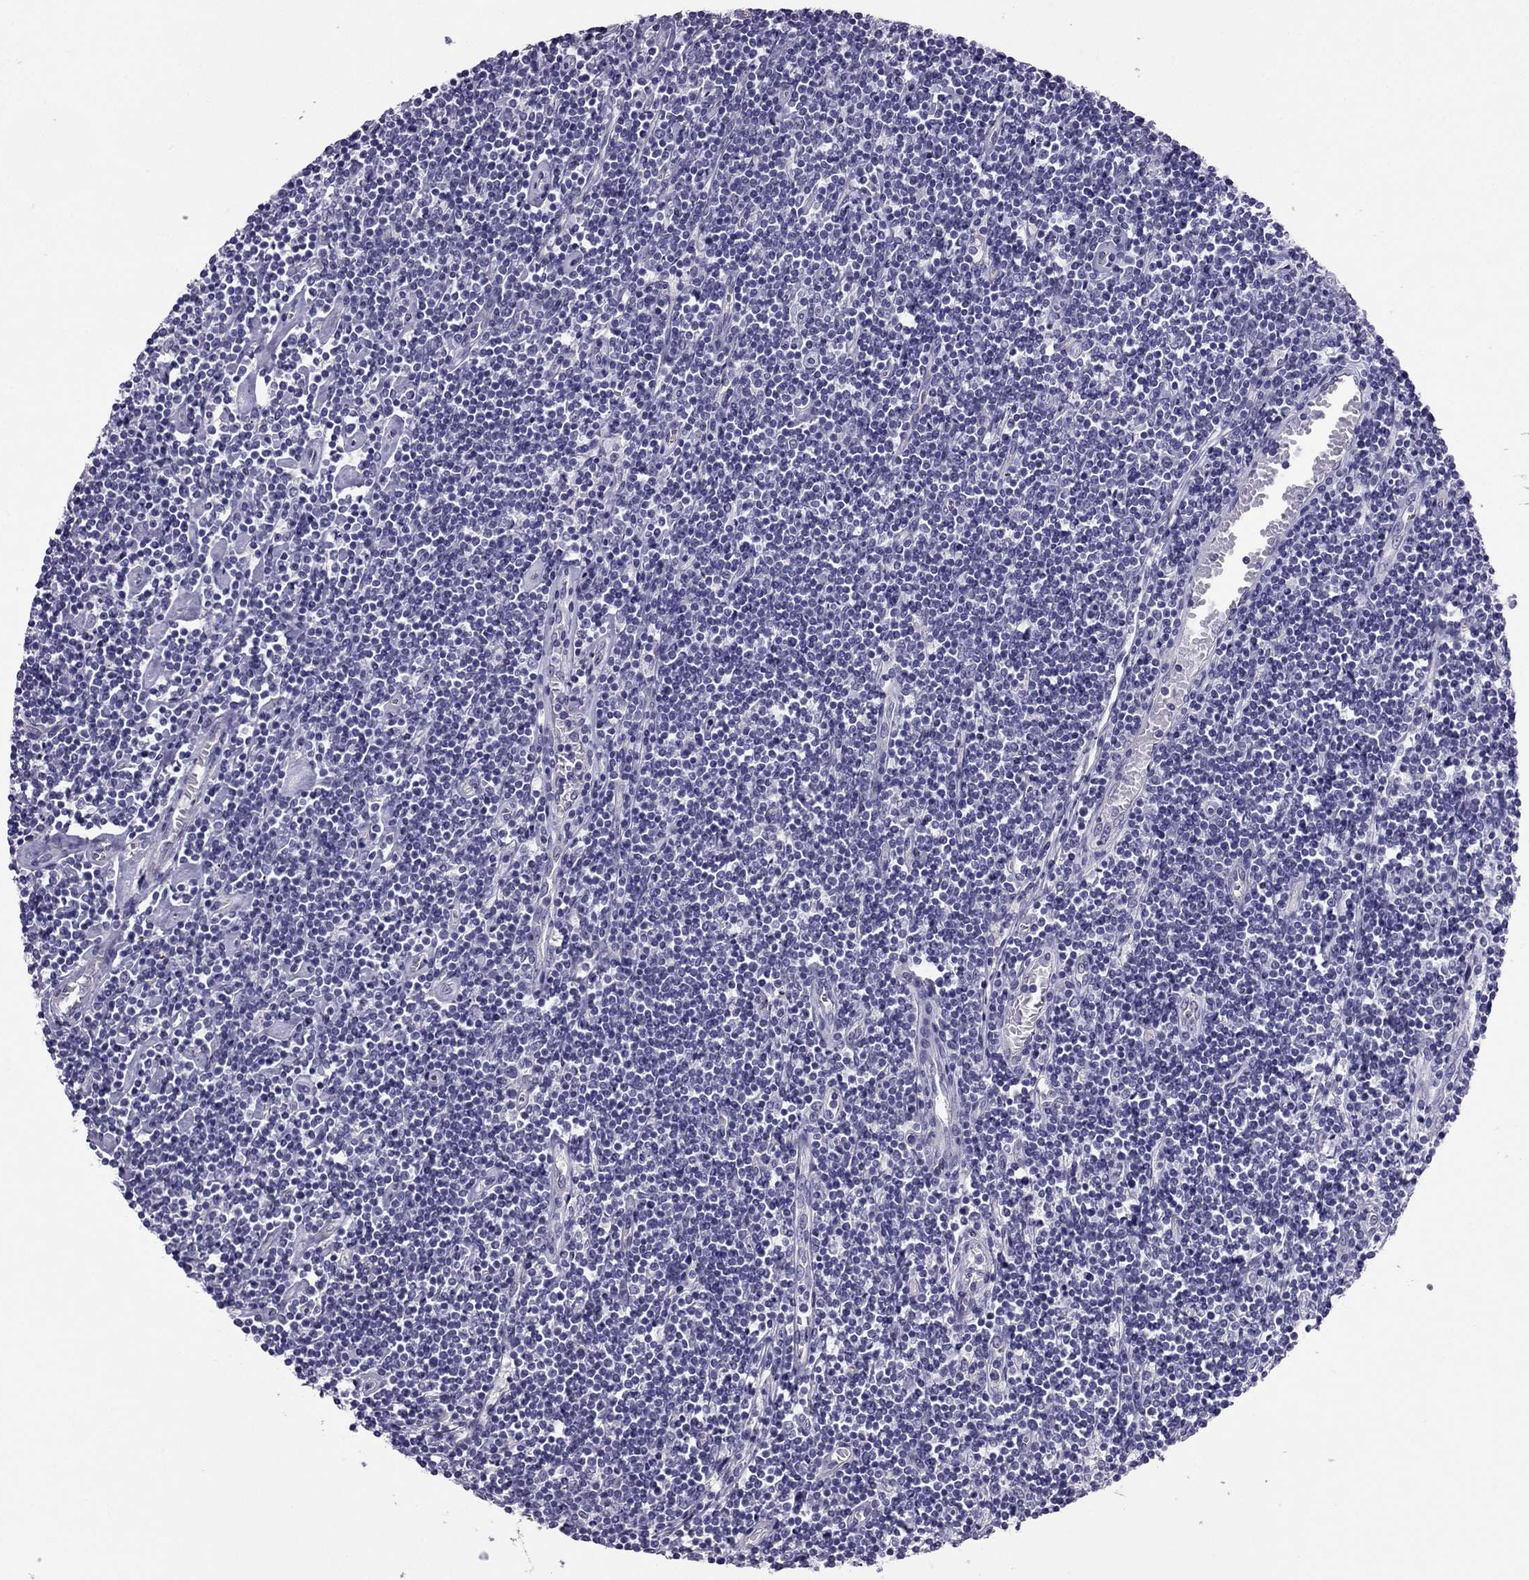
{"staining": {"intensity": "negative", "quantity": "none", "location": "none"}, "tissue": "lymphoma", "cell_type": "Tumor cells", "image_type": "cancer", "snomed": [{"axis": "morphology", "description": "Hodgkin's disease, NOS"}, {"axis": "topography", "description": "Lymph node"}], "caption": "DAB (3,3'-diaminobenzidine) immunohistochemical staining of lymphoma reveals no significant positivity in tumor cells.", "gene": "PDE6A", "patient": {"sex": "male", "age": 40}}